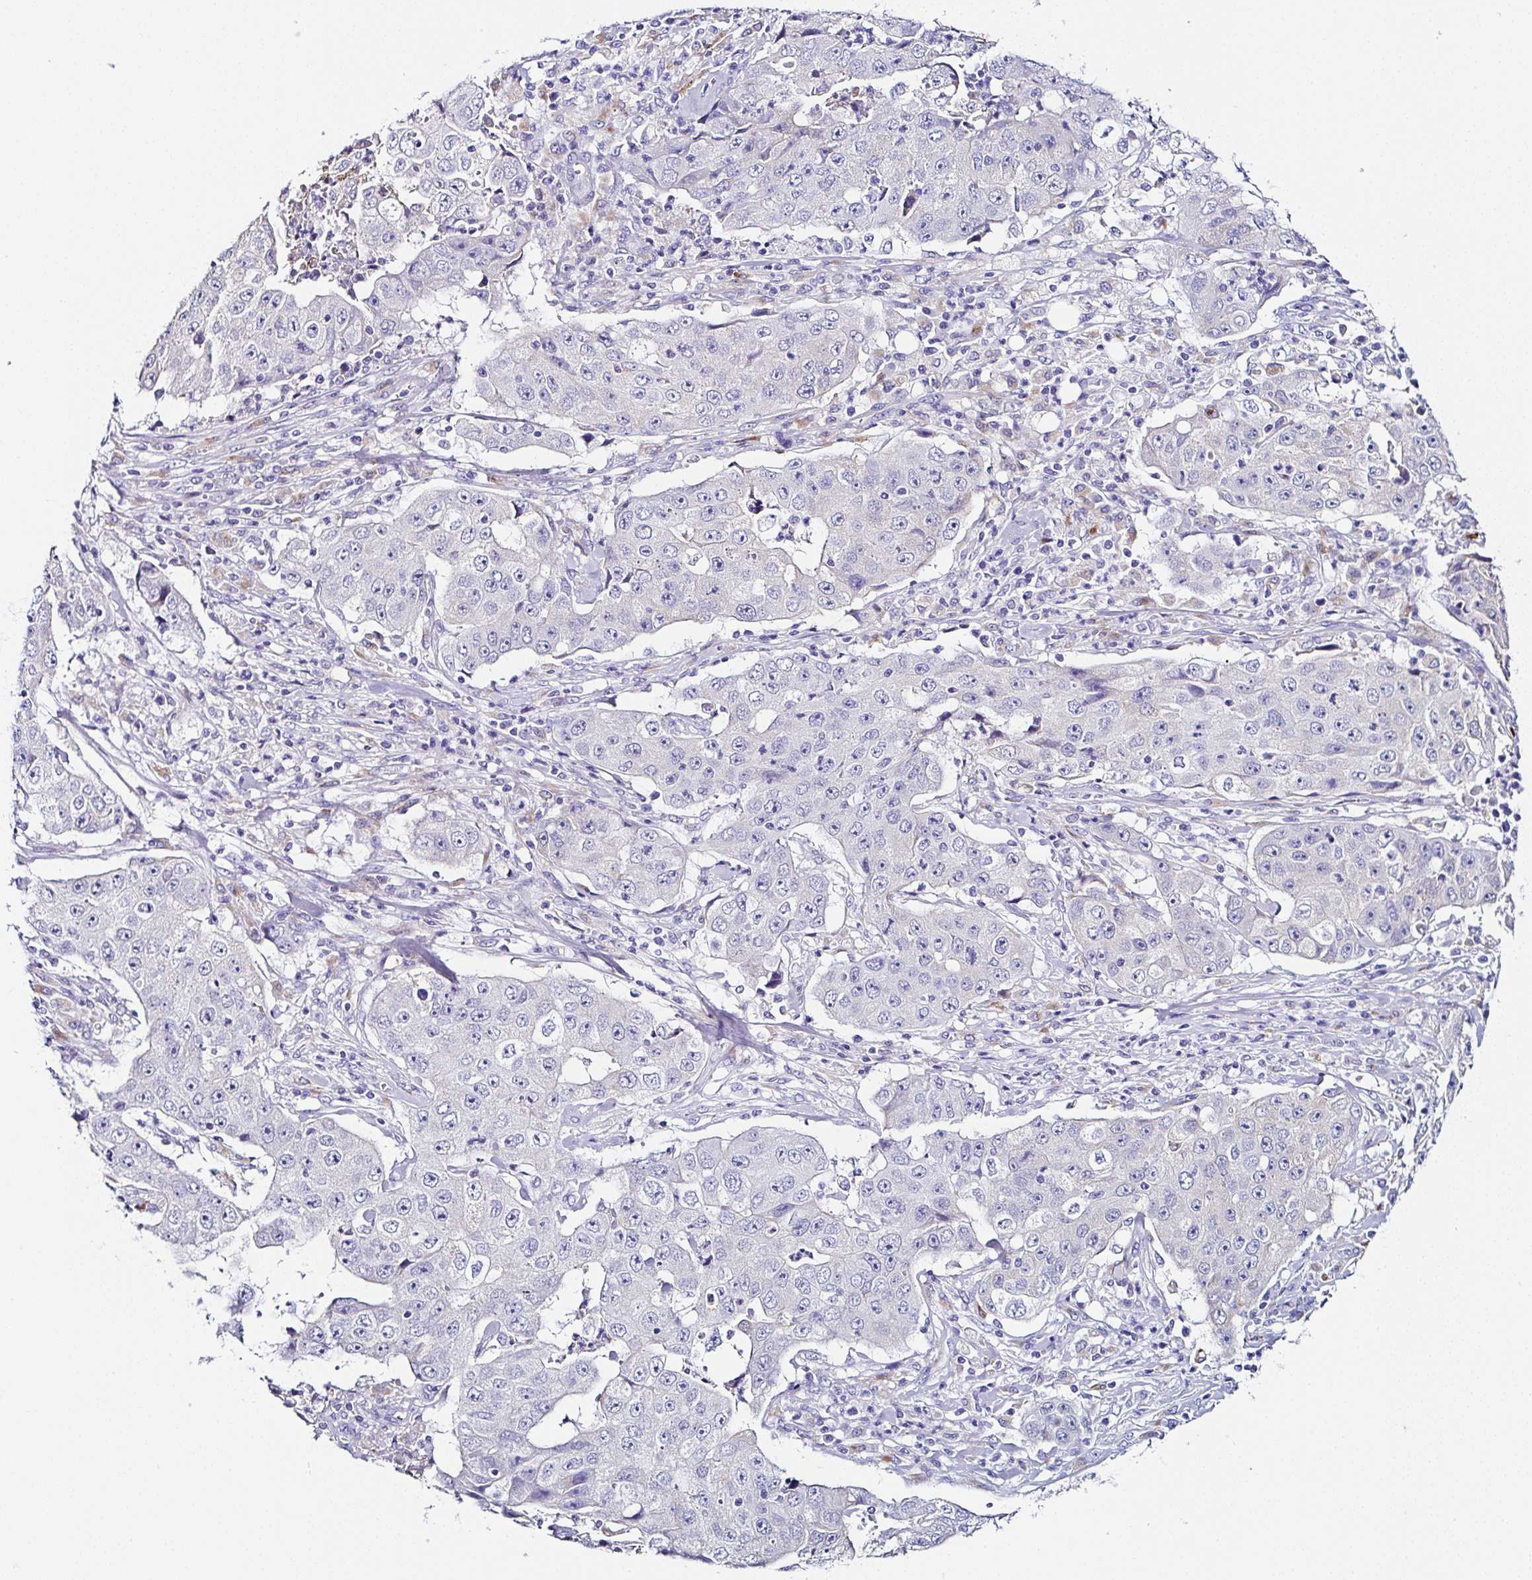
{"staining": {"intensity": "negative", "quantity": "none", "location": "none"}, "tissue": "lung cancer", "cell_type": "Tumor cells", "image_type": "cancer", "snomed": [{"axis": "morphology", "description": "Squamous cell carcinoma, NOS"}, {"axis": "topography", "description": "Lung"}], "caption": "The histopathology image displays no staining of tumor cells in lung cancer. (Stains: DAB (3,3'-diaminobenzidine) IHC with hematoxylin counter stain, Microscopy: brightfield microscopy at high magnification).", "gene": "TMPRSS11E", "patient": {"sex": "male", "age": 64}}